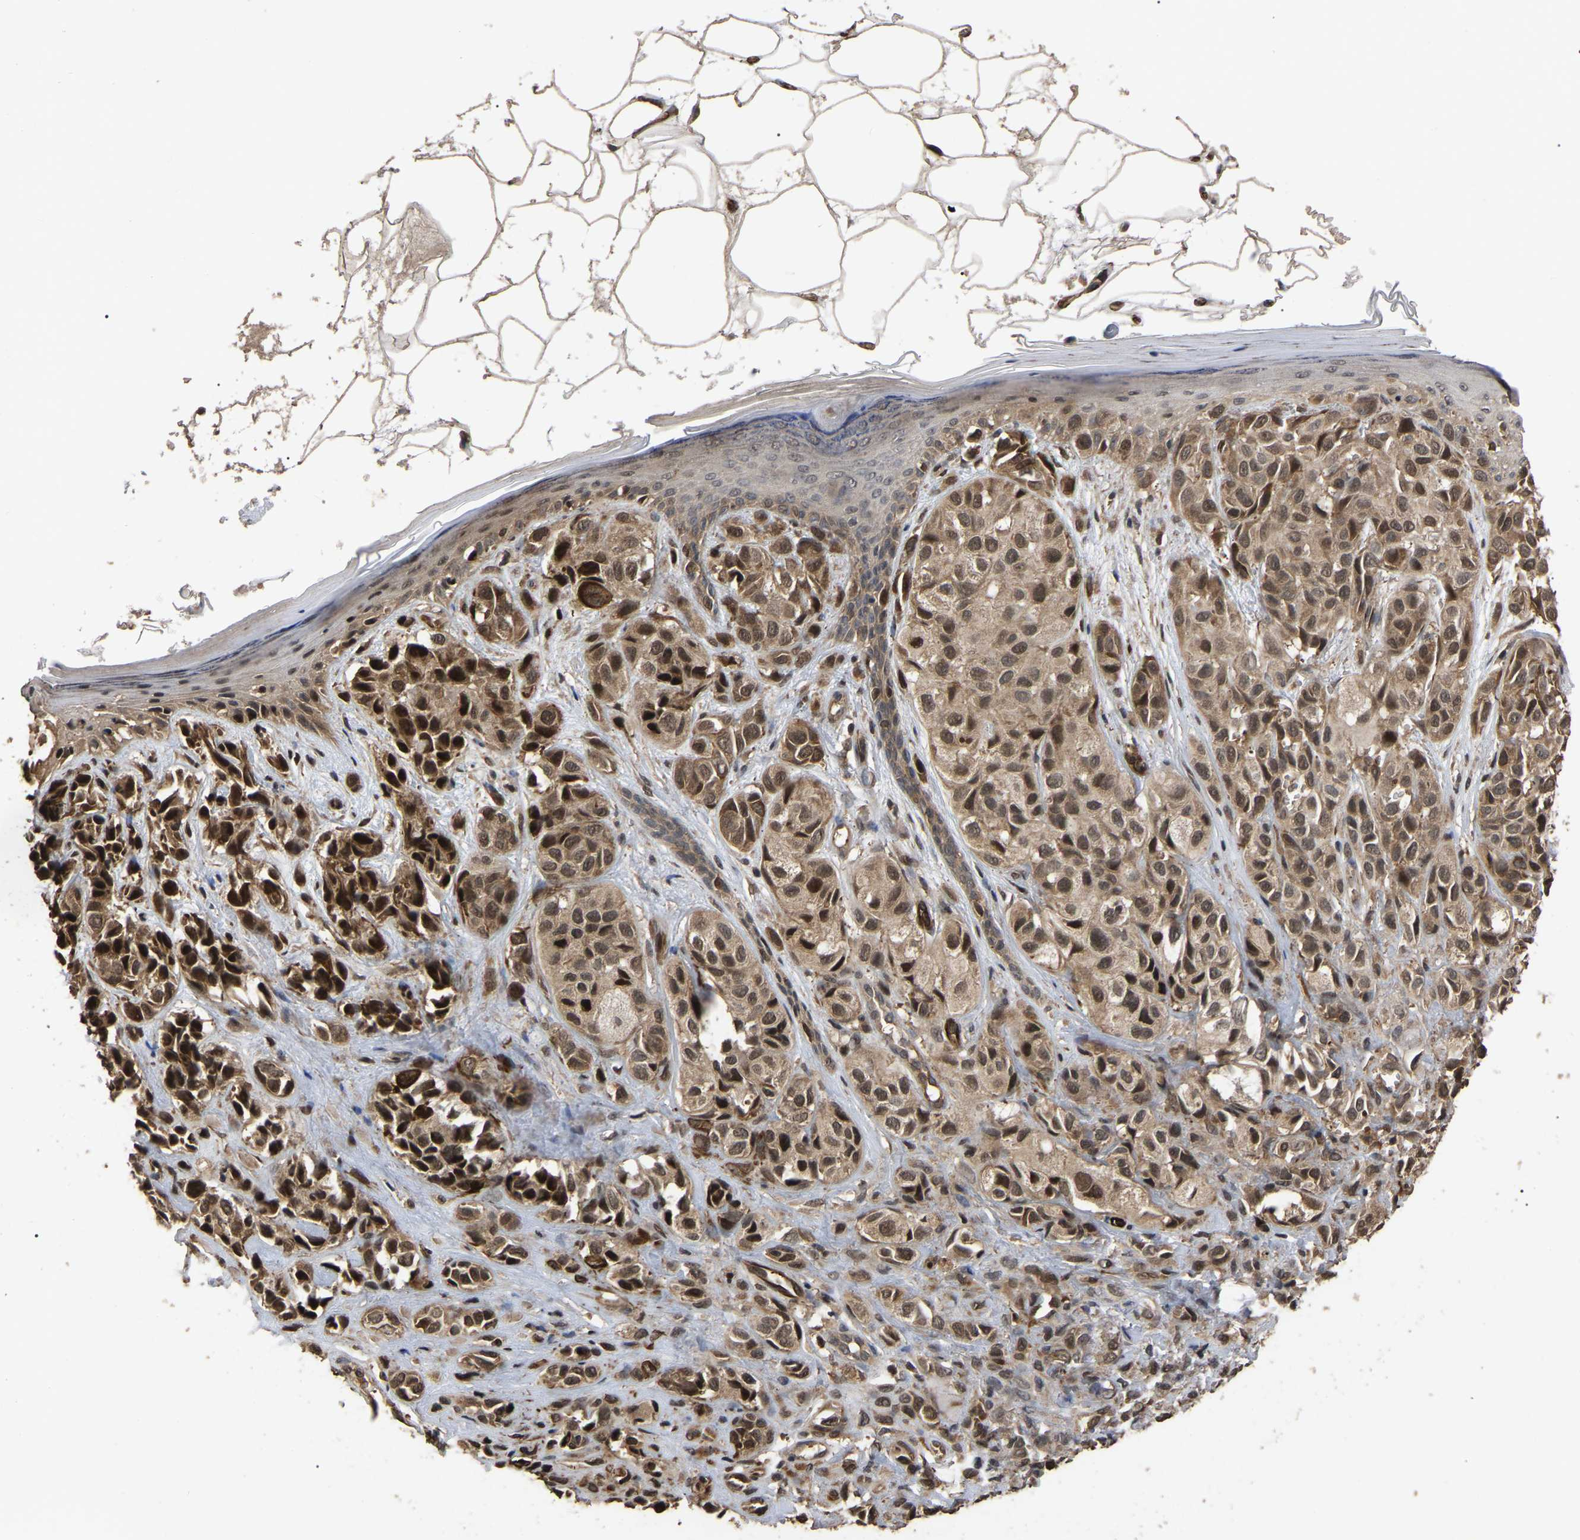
{"staining": {"intensity": "strong", "quantity": ">75%", "location": "cytoplasmic/membranous,nuclear"}, "tissue": "melanoma", "cell_type": "Tumor cells", "image_type": "cancer", "snomed": [{"axis": "morphology", "description": "Malignant melanoma, NOS"}, {"axis": "topography", "description": "Skin"}], "caption": "An IHC histopathology image of tumor tissue is shown. Protein staining in brown highlights strong cytoplasmic/membranous and nuclear positivity in melanoma within tumor cells. Using DAB (brown) and hematoxylin (blue) stains, captured at high magnification using brightfield microscopy.", "gene": "FAM161B", "patient": {"sex": "female", "age": 58}}